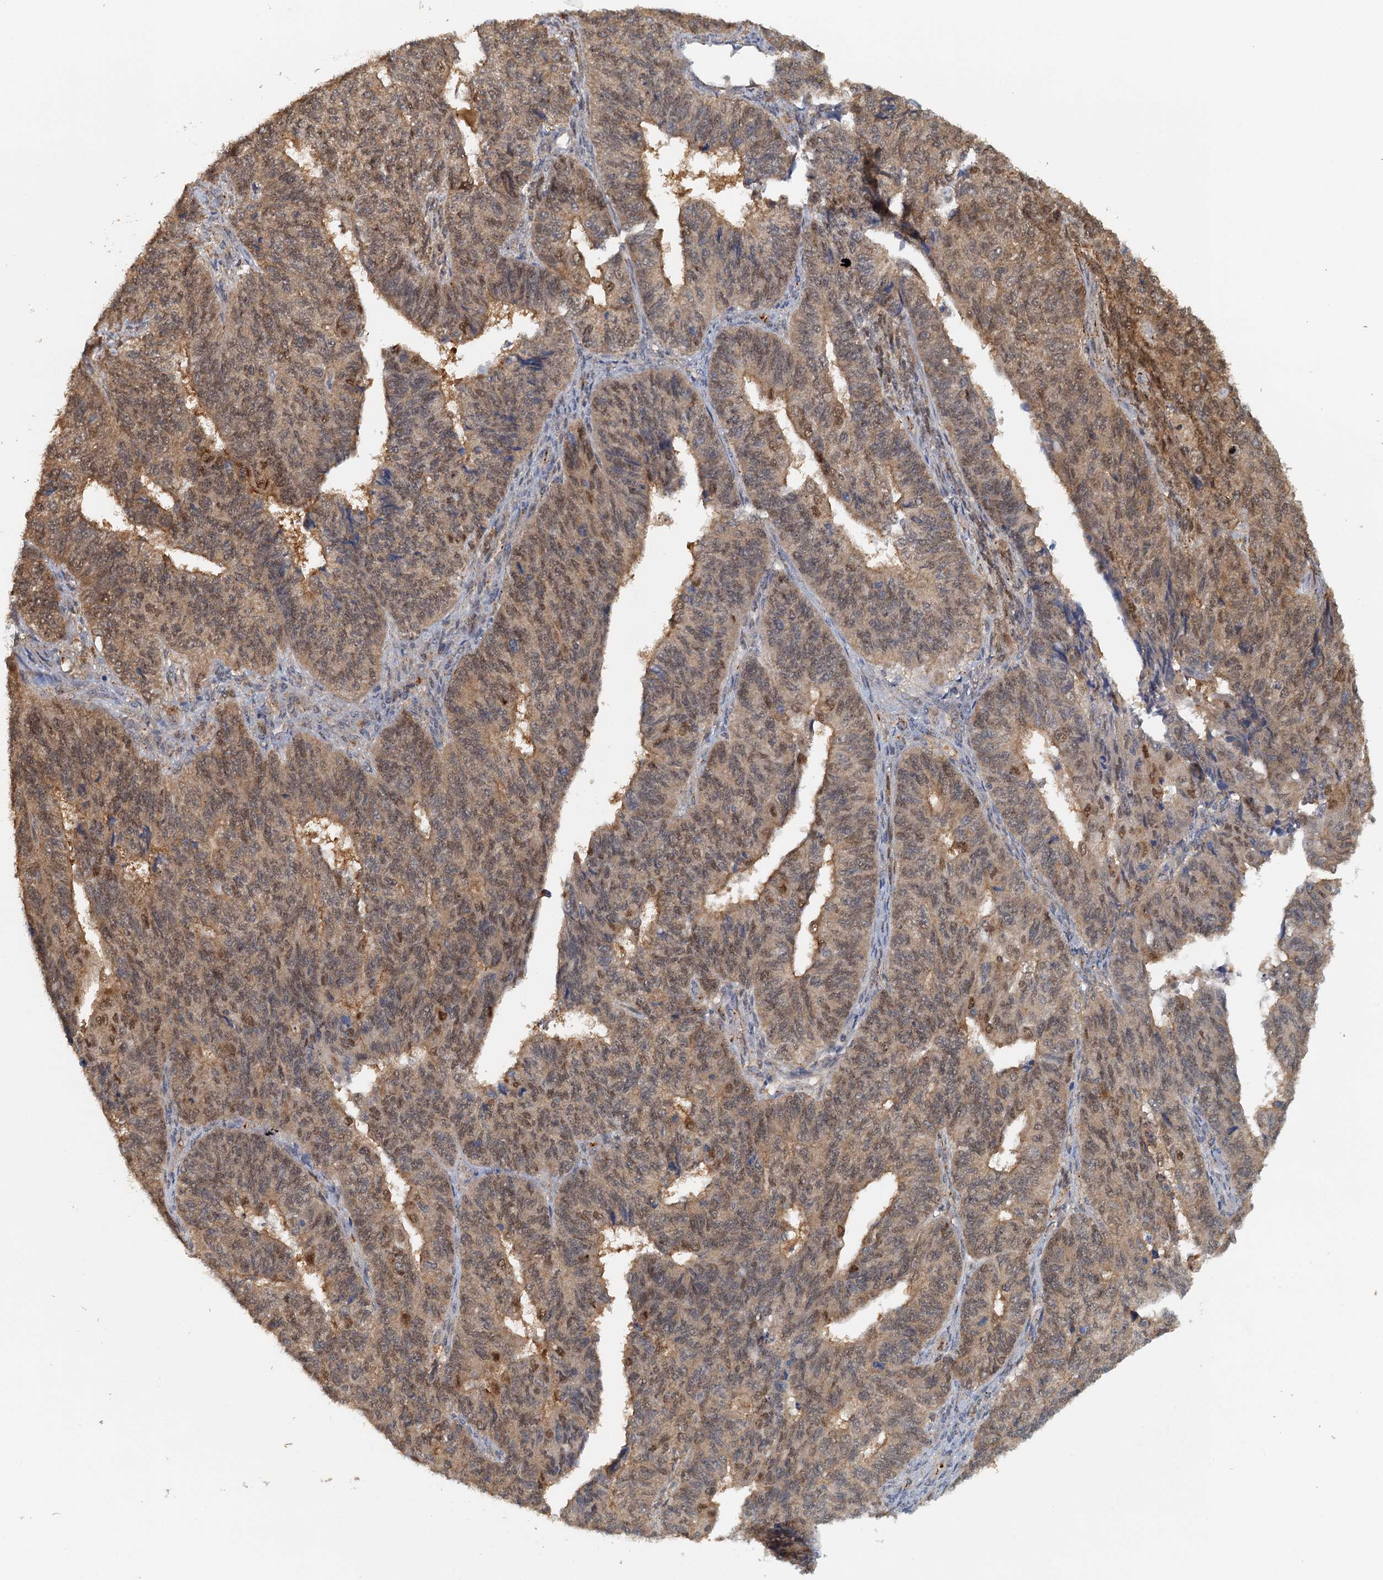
{"staining": {"intensity": "moderate", "quantity": ">75%", "location": "cytoplasmic/membranous,nuclear"}, "tissue": "endometrial cancer", "cell_type": "Tumor cells", "image_type": "cancer", "snomed": [{"axis": "morphology", "description": "Adenocarcinoma, NOS"}, {"axis": "topography", "description": "Endometrium"}], "caption": "Endometrial cancer tissue displays moderate cytoplasmic/membranous and nuclear expression in approximately >75% of tumor cells, visualized by immunohistochemistry.", "gene": "UBL7", "patient": {"sex": "female", "age": 32}}